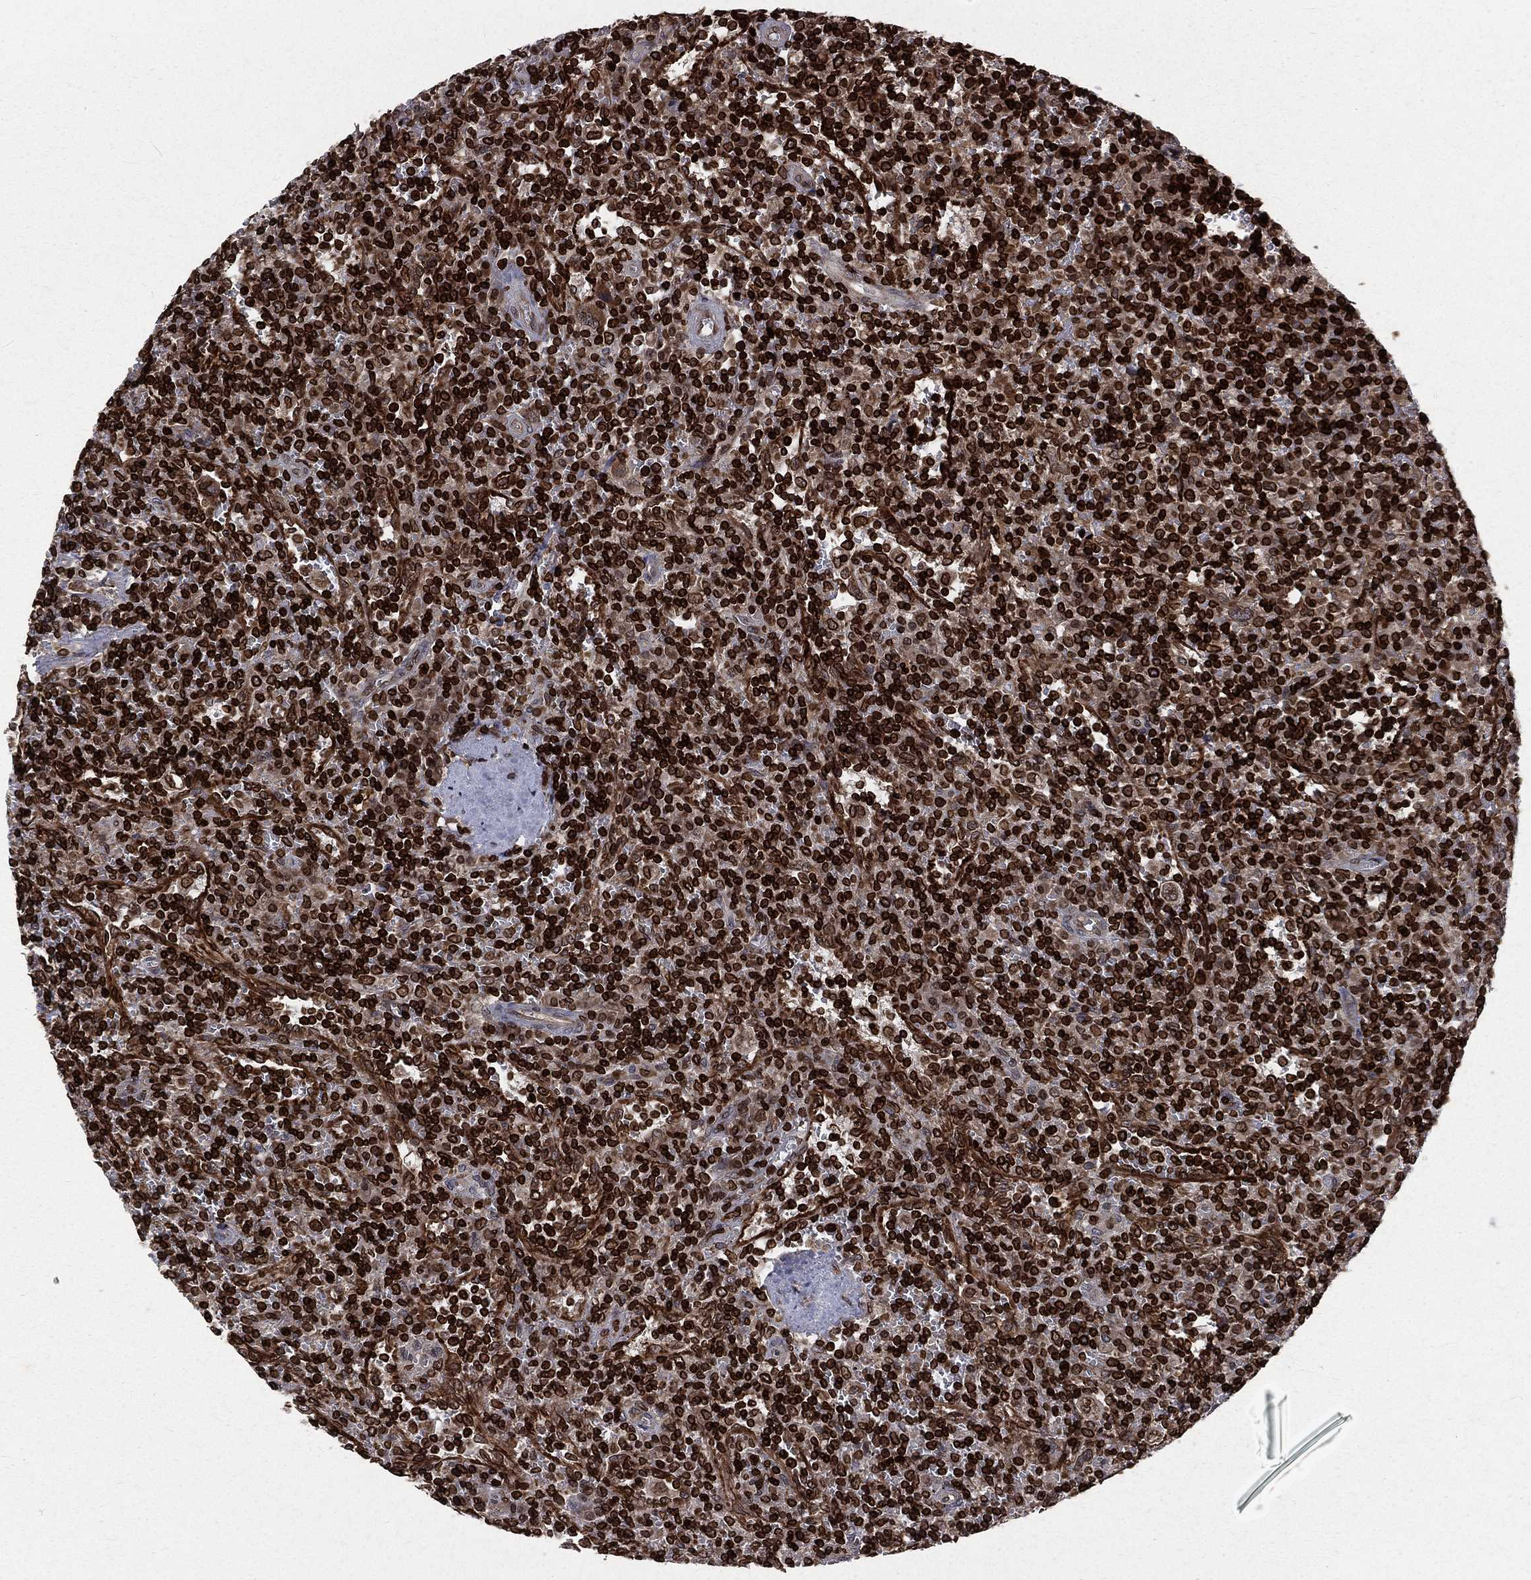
{"staining": {"intensity": "strong", "quantity": ">75%", "location": "cytoplasmic/membranous,nuclear"}, "tissue": "lymphoma", "cell_type": "Tumor cells", "image_type": "cancer", "snomed": [{"axis": "morphology", "description": "Malignant lymphoma, non-Hodgkin's type, Low grade"}, {"axis": "topography", "description": "Spleen"}], "caption": "This photomicrograph exhibits immunohistochemistry staining of low-grade malignant lymphoma, non-Hodgkin's type, with high strong cytoplasmic/membranous and nuclear positivity in approximately >75% of tumor cells.", "gene": "LBR", "patient": {"sex": "male", "age": 62}}